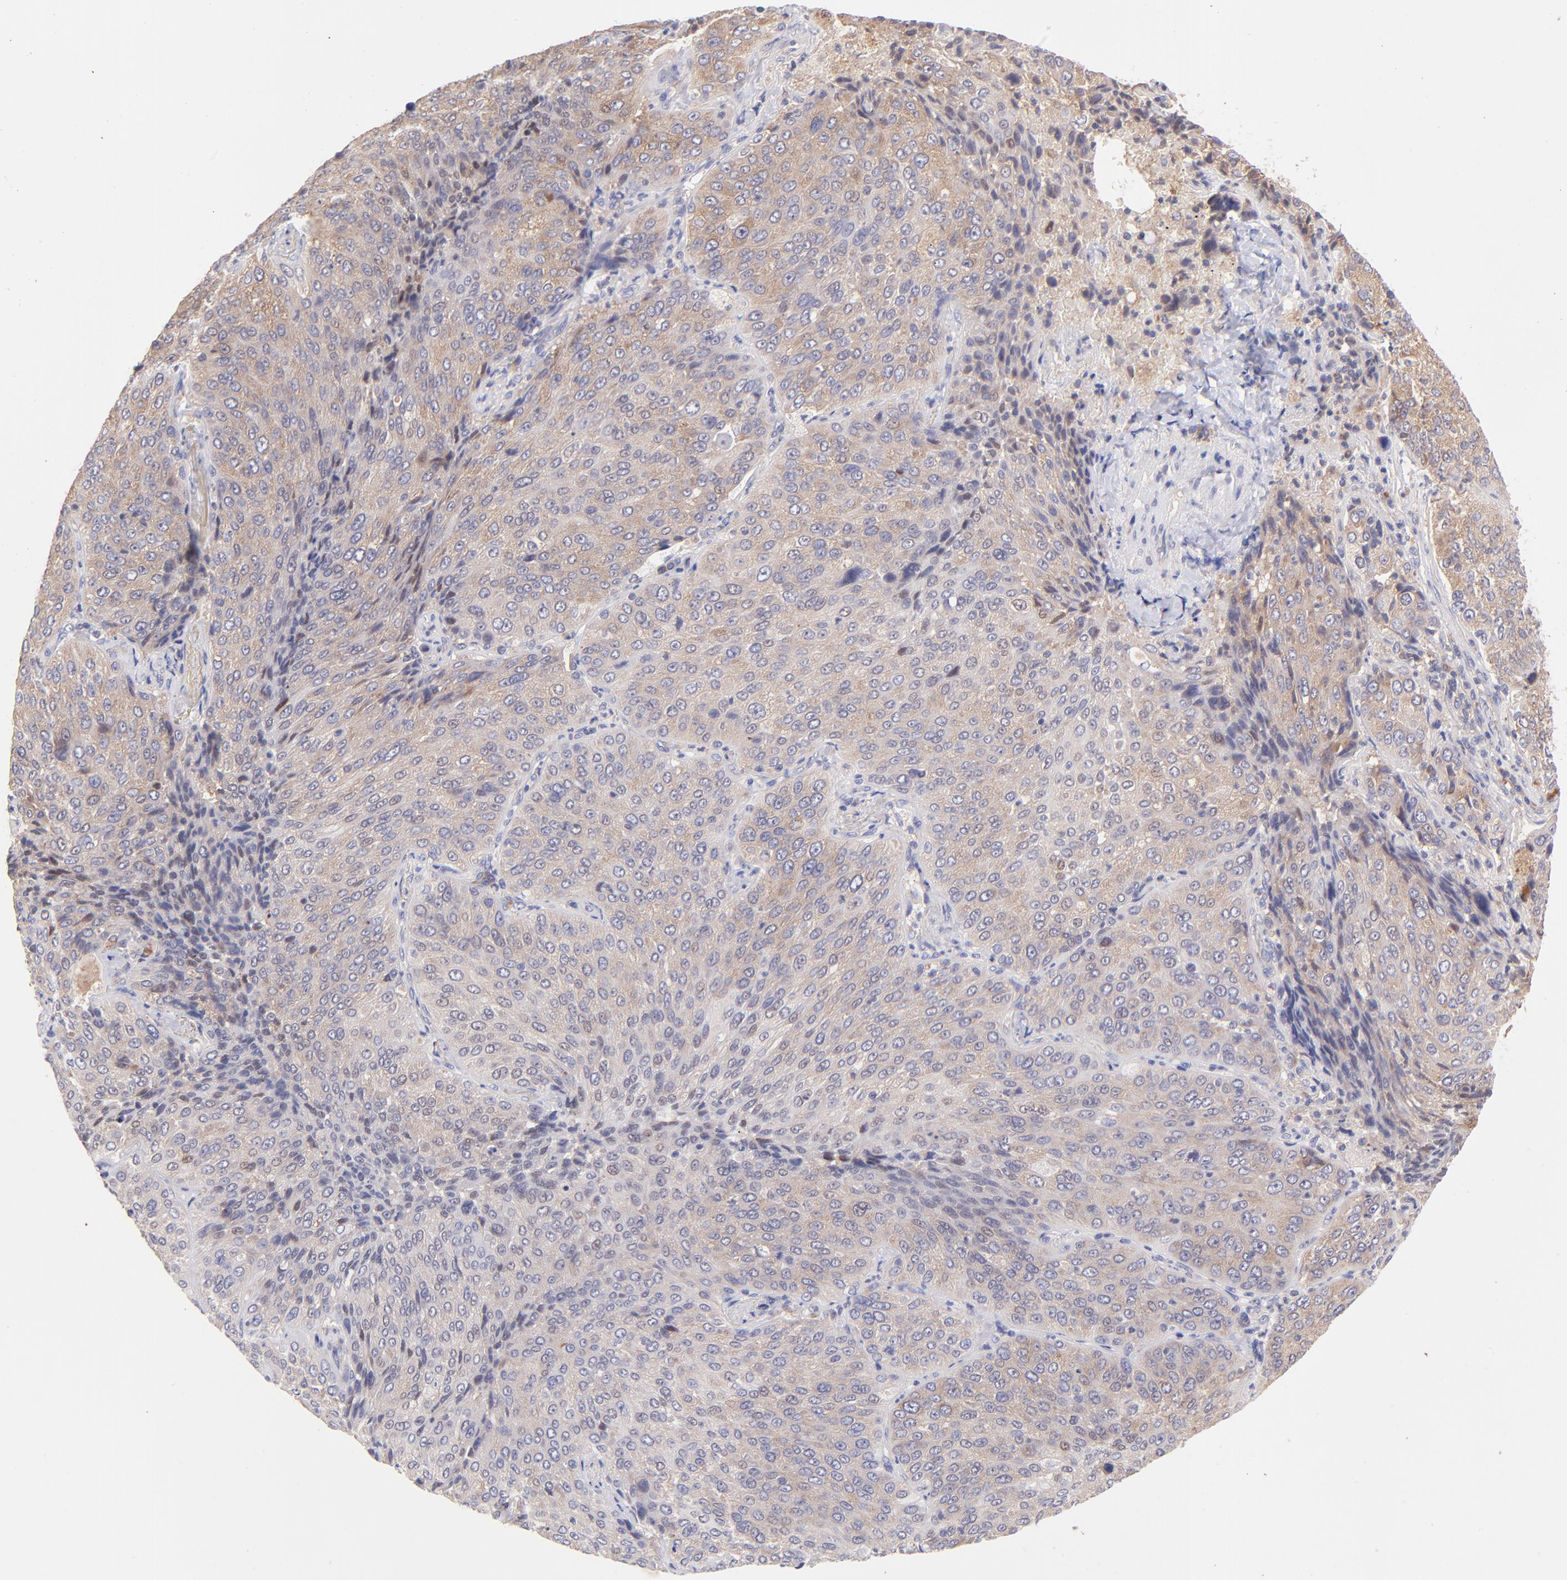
{"staining": {"intensity": "weak", "quantity": ">75%", "location": "cytoplasmic/membranous"}, "tissue": "lung cancer", "cell_type": "Tumor cells", "image_type": "cancer", "snomed": [{"axis": "morphology", "description": "Squamous cell carcinoma, NOS"}, {"axis": "topography", "description": "Lung"}], "caption": "Tumor cells display low levels of weak cytoplasmic/membranous staining in approximately >75% of cells in lung squamous cell carcinoma. (DAB IHC with brightfield microscopy, high magnification).", "gene": "RPL11", "patient": {"sex": "male", "age": 54}}